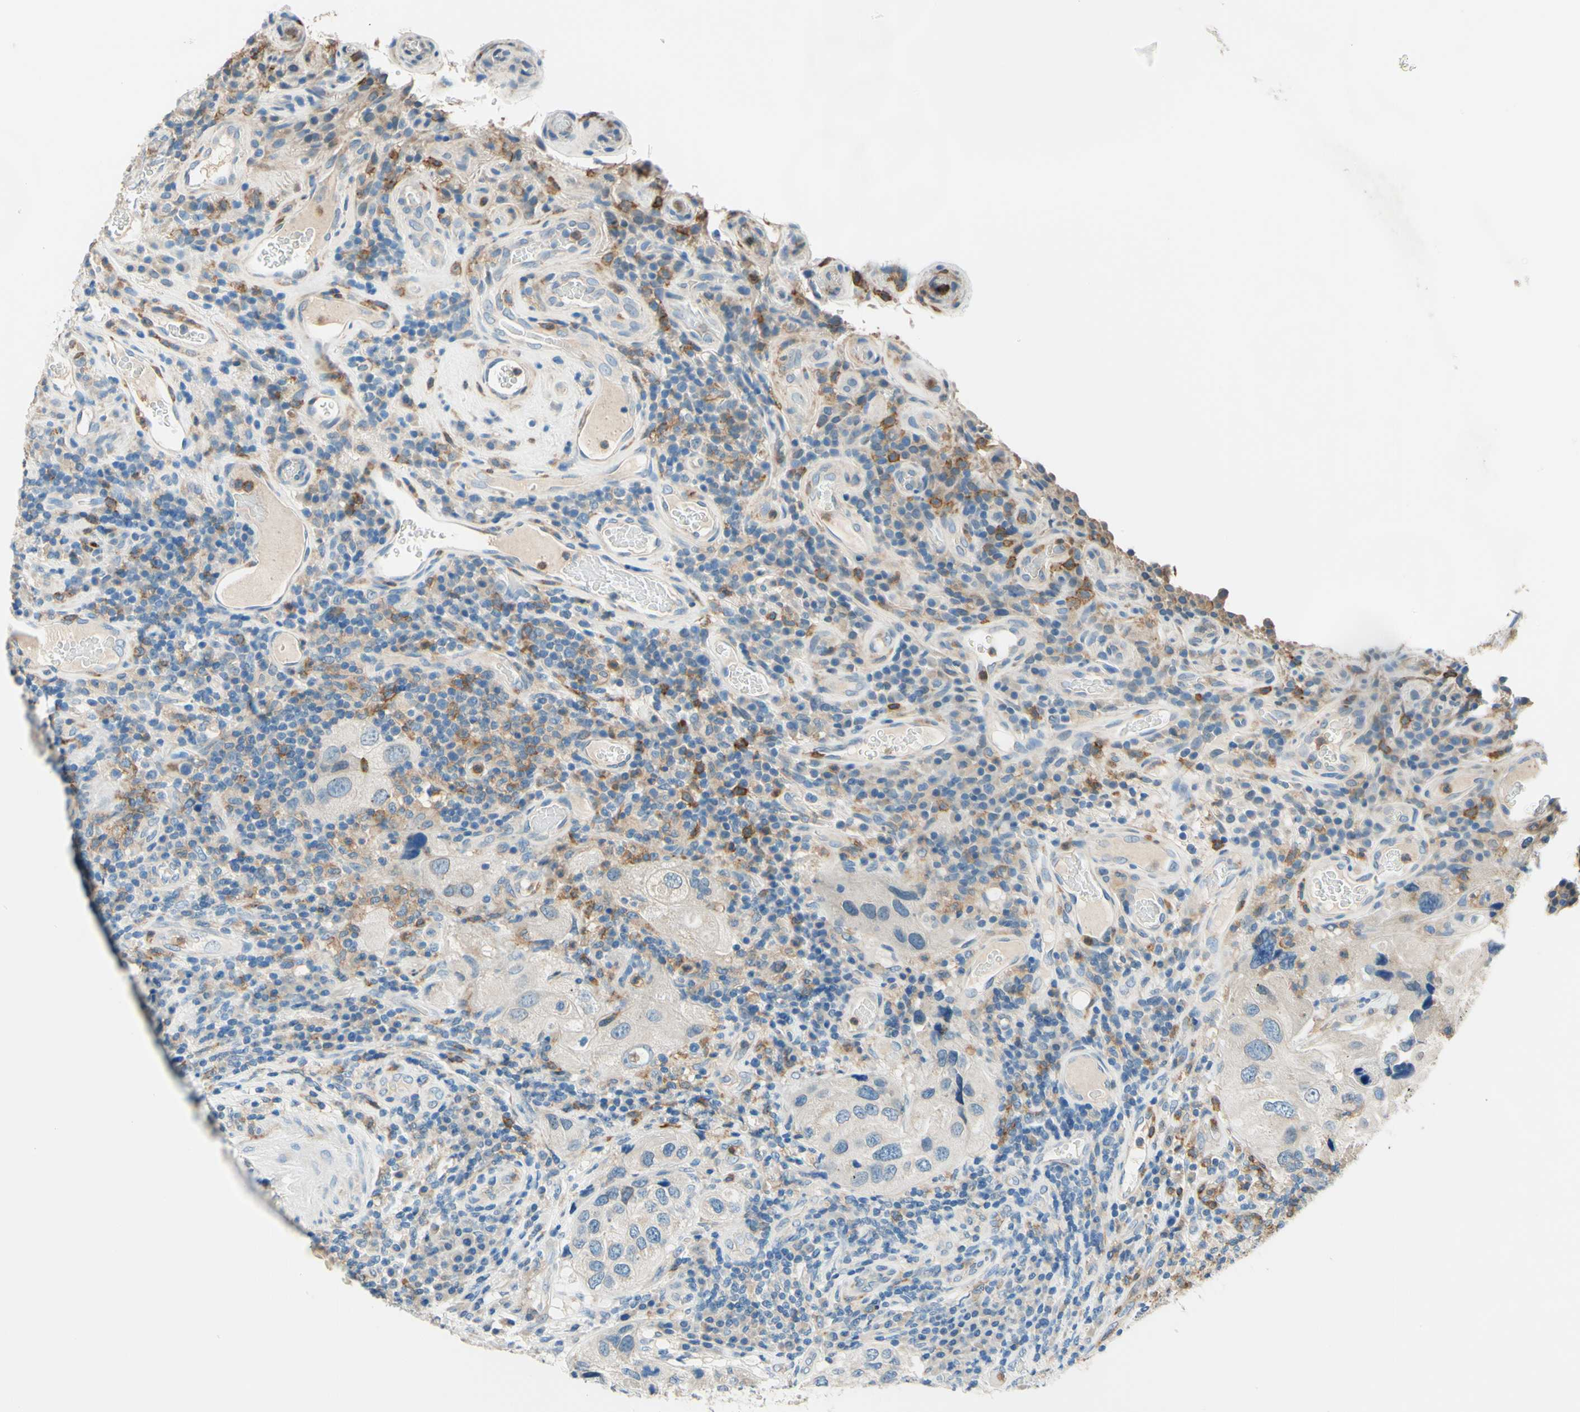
{"staining": {"intensity": "negative", "quantity": "none", "location": "none"}, "tissue": "urothelial cancer", "cell_type": "Tumor cells", "image_type": "cancer", "snomed": [{"axis": "morphology", "description": "Urothelial carcinoma, High grade"}, {"axis": "topography", "description": "Urinary bladder"}], "caption": "IHC micrograph of urothelial cancer stained for a protein (brown), which demonstrates no expression in tumor cells.", "gene": "SIGLEC9", "patient": {"sex": "female", "age": 64}}